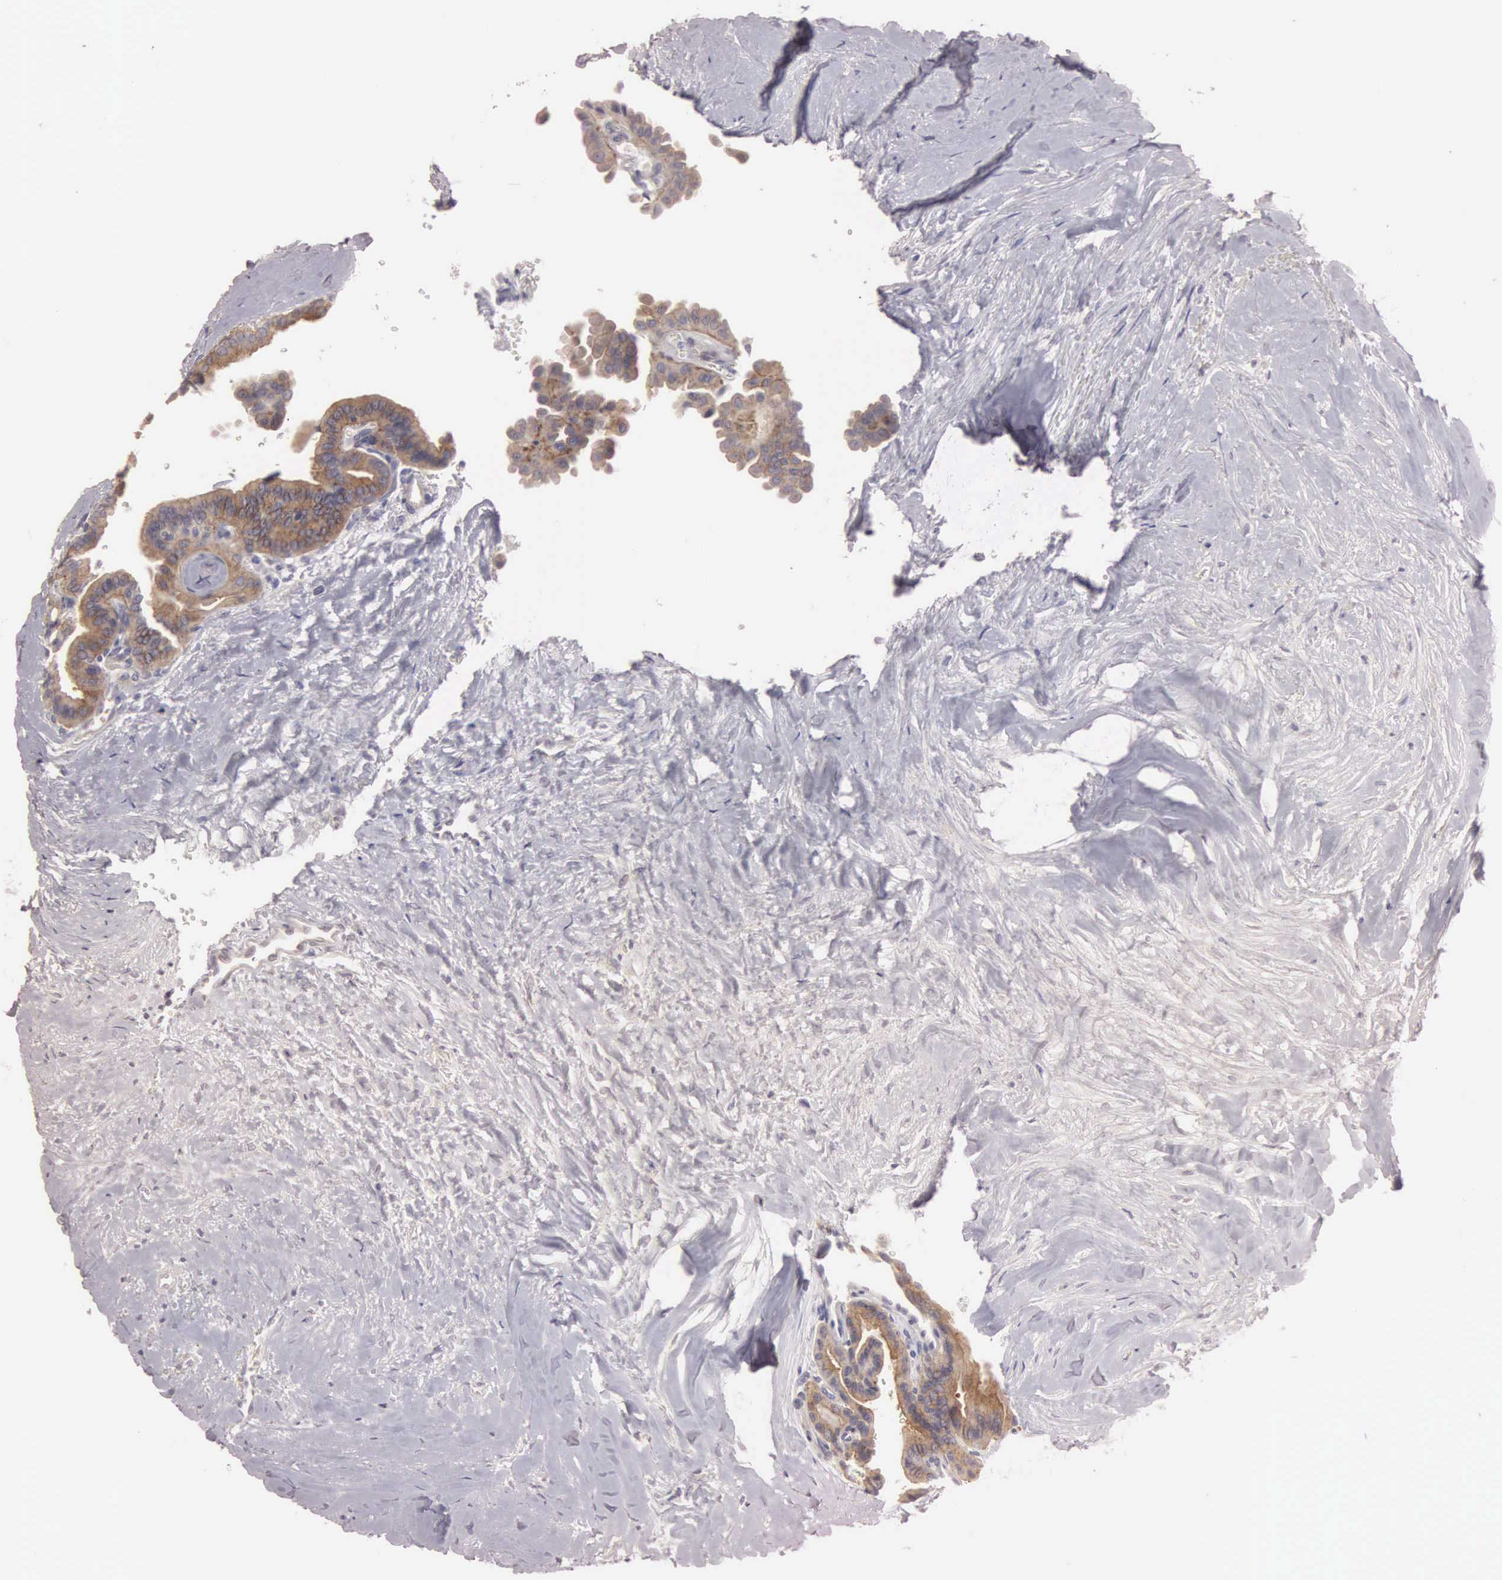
{"staining": {"intensity": "moderate", "quantity": ">75%", "location": "cytoplasmic/membranous"}, "tissue": "thyroid cancer", "cell_type": "Tumor cells", "image_type": "cancer", "snomed": [{"axis": "morphology", "description": "Papillary adenocarcinoma, NOS"}, {"axis": "topography", "description": "Thyroid gland"}], "caption": "Tumor cells reveal medium levels of moderate cytoplasmic/membranous expression in about >75% of cells in thyroid cancer. (brown staining indicates protein expression, while blue staining denotes nuclei).", "gene": "CEP170B", "patient": {"sex": "male", "age": 87}}